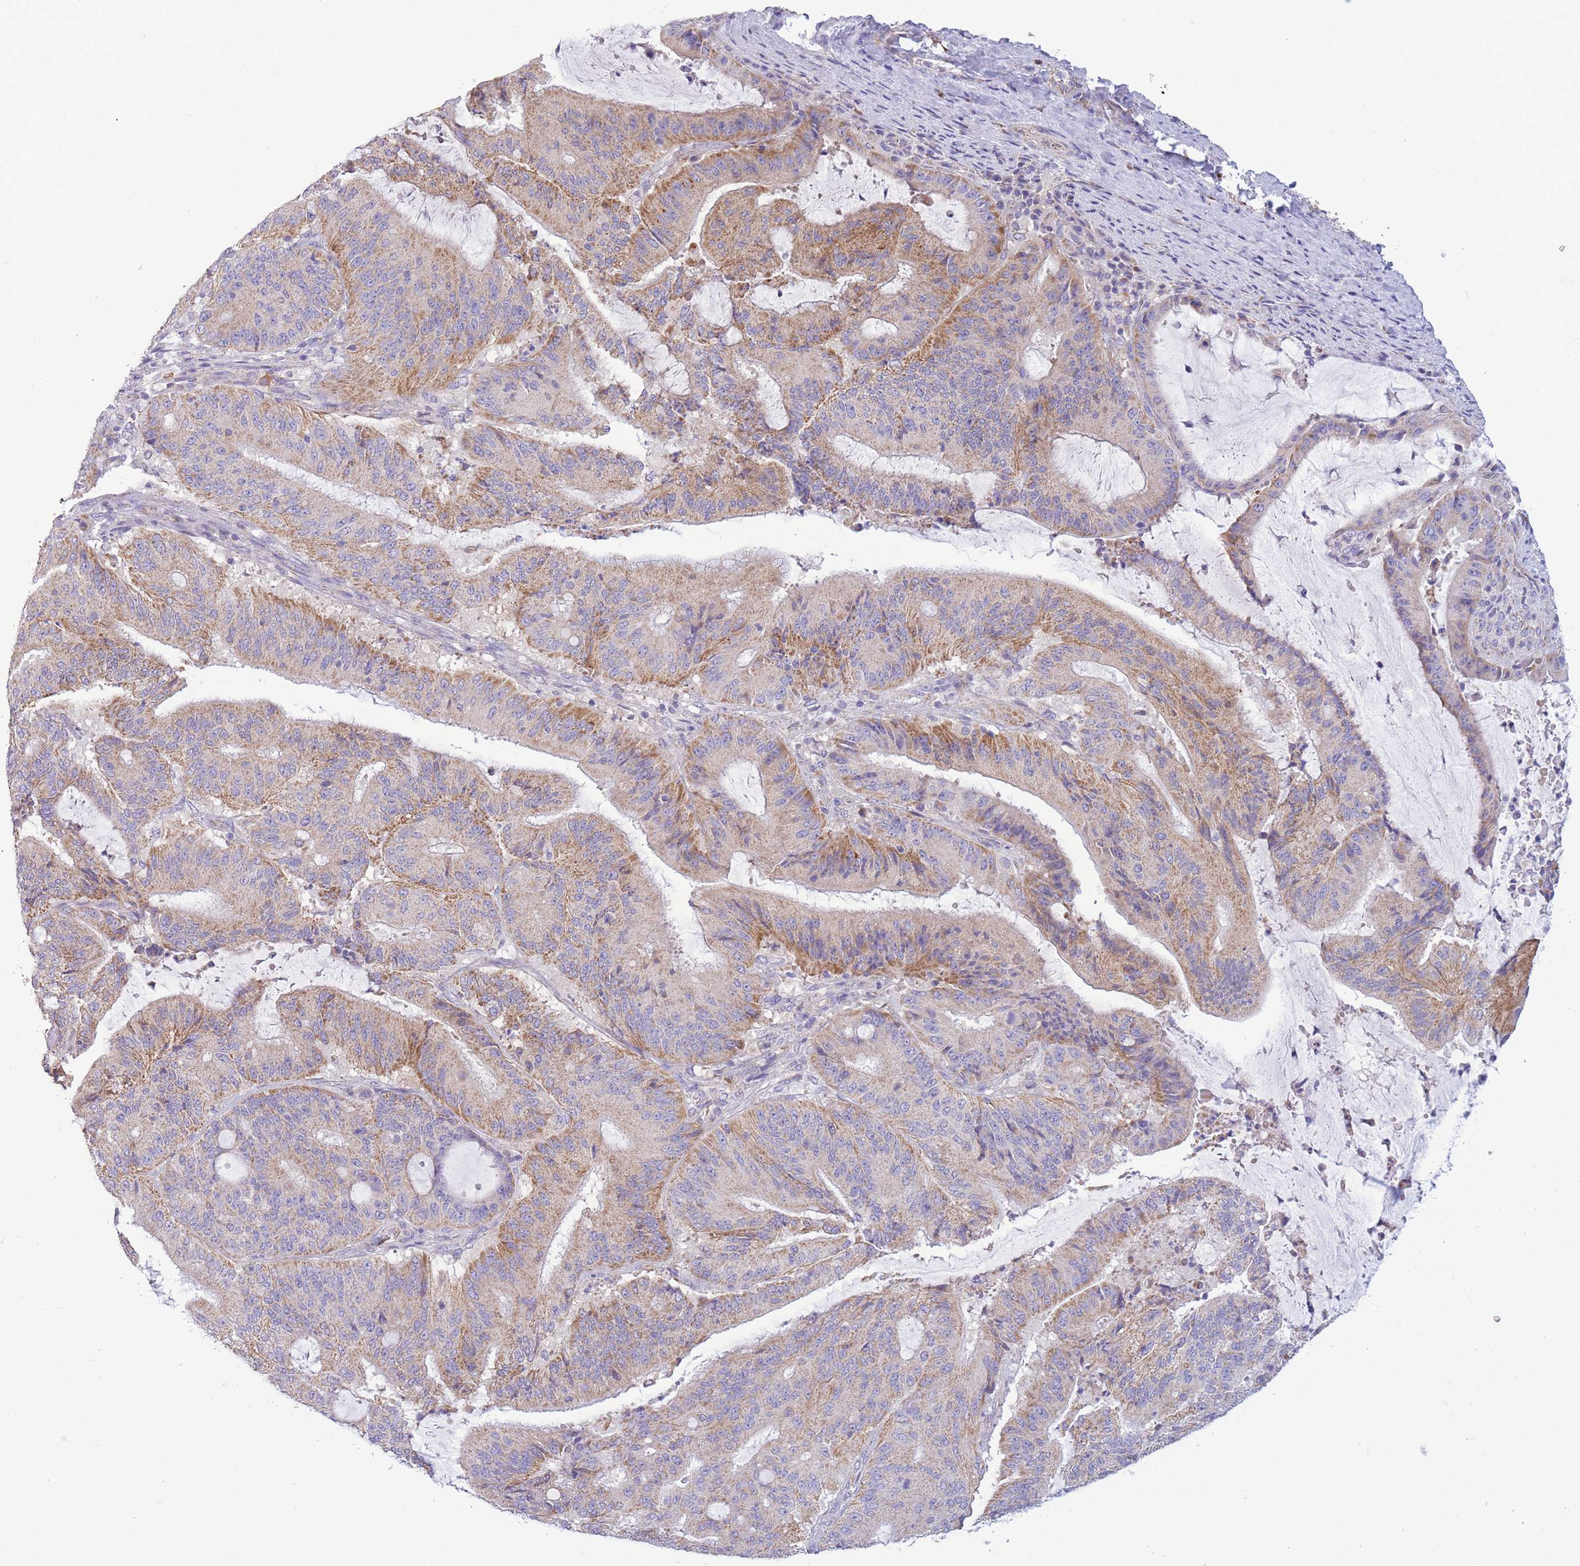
{"staining": {"intensity": "moderate", "quantity": "25%-75%", "location": "cytoplasmic/membranous"}, "tissue": "liver cancer", "cell_type": "Tumor cells", "image_type": "cancer", "snomed": [{"axis": "morphology", "description": "Normal tissue, NOS"}, {"axis": "morphology", "description": "Cholangiocarcinoma"}, {"axis": "topography", "description": "Liver"}, {"axis": "topography", "description": "Peripheral nerve tissue"}], "caption": "Brown immunohistochemical staining in human liver cancer demonstrates moderate cytoplasmic/membranous expression in approximately 25%-75% of tumor cells.", "gene": "PDHA1", "patient": {"sex": "female", "age": 73}}